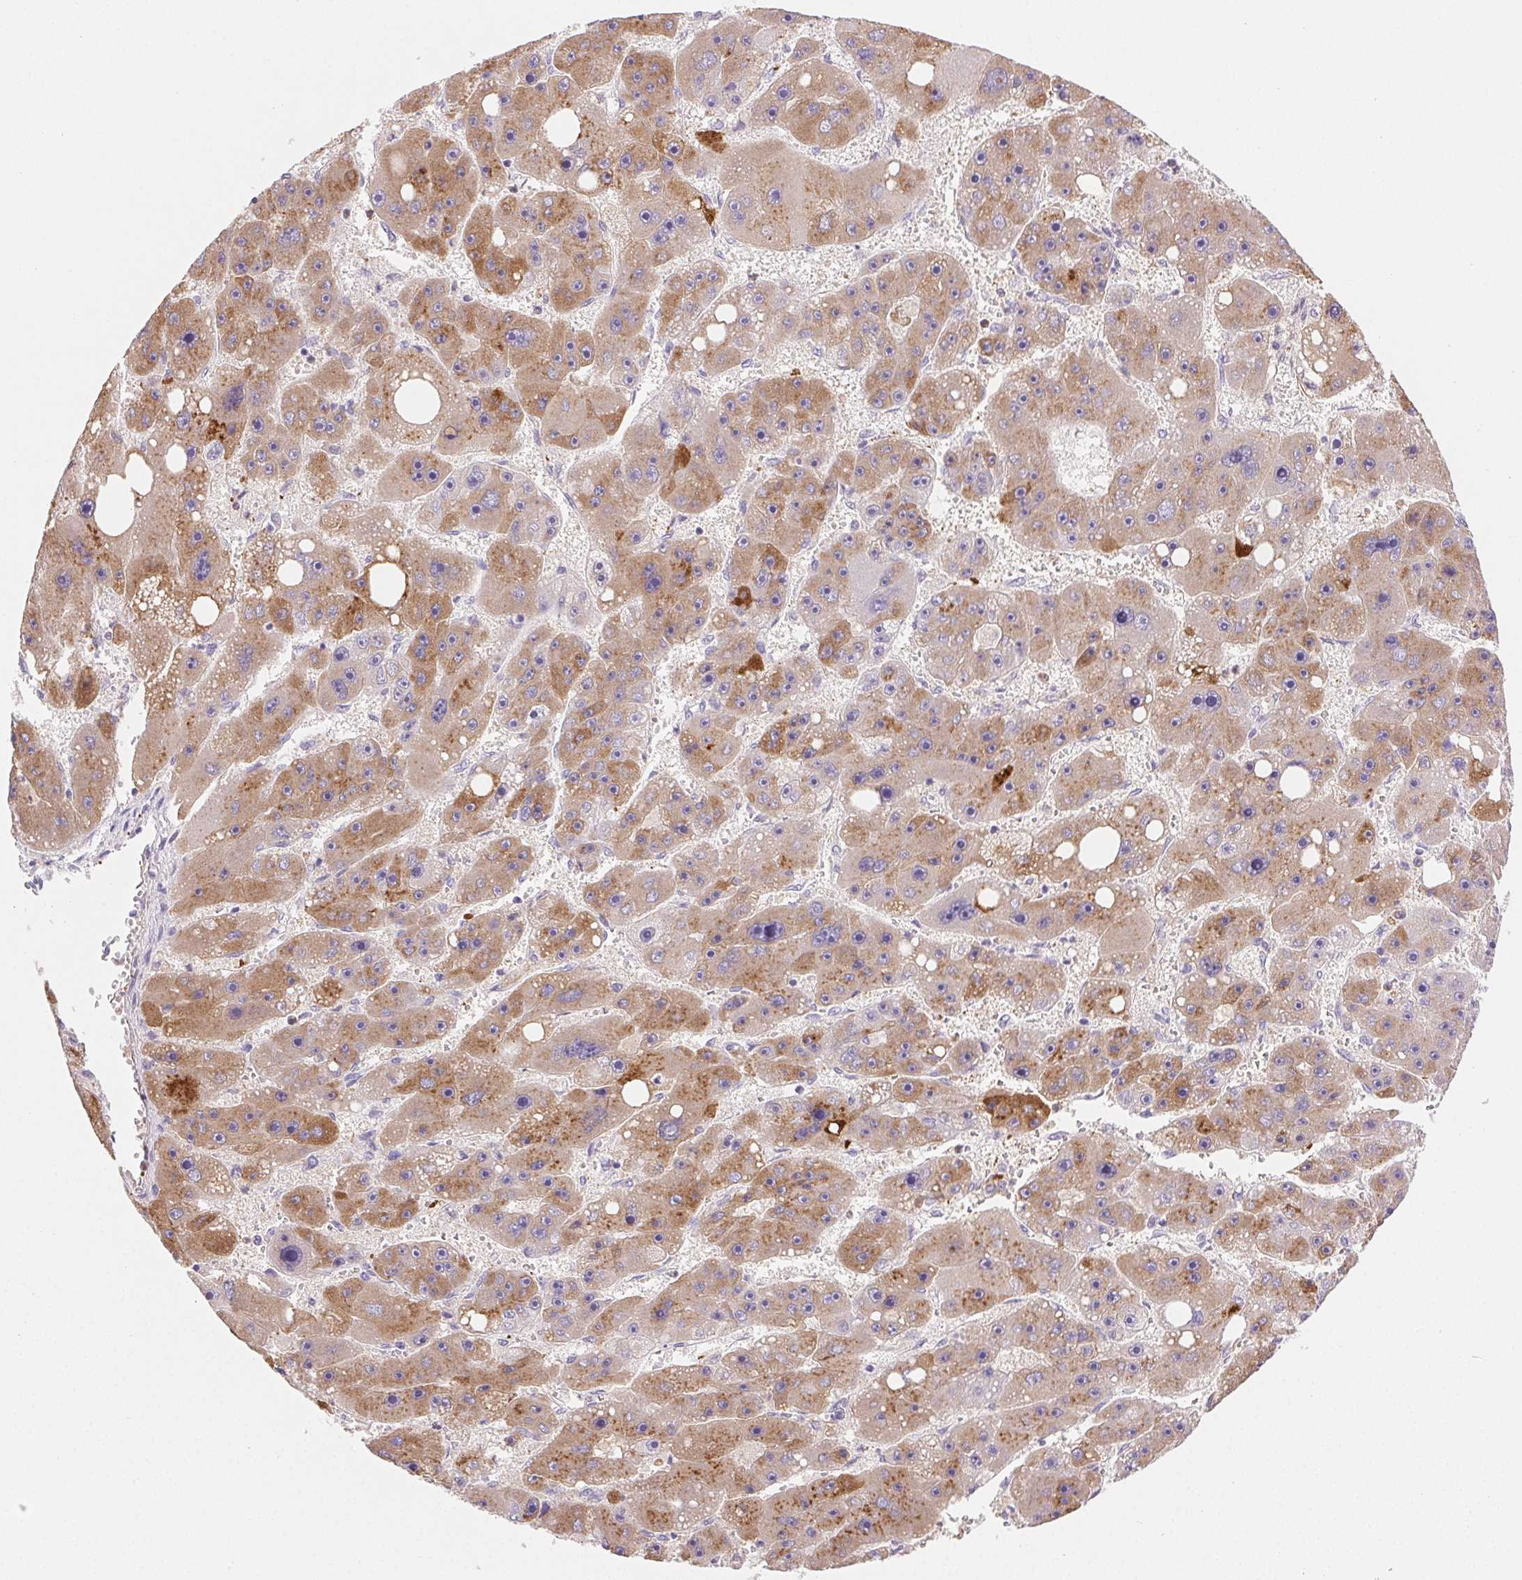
{"staining": {"intensity": "moderate", "quantity": ">75%", "location": "cytoplasmic/membranous"}, "tissue": "liver cancer", "cell_type": "Tumor cells", "image_type": "cancer", "snomed": [{"axis": "morphology", "description": "Carcinoma, Hepatocellular, NOS"}, {"axis": "topography", "description": "Liver"}], "caption": "This micrograph demonstrates liver hepatocellular carcinoma stained with IHC to label a protein in brown. The cytoplasmic/membranous of tumor cells show moderate positivity for the protein. Nuclei are counter-stained blue.", "gene": "FGA", "patient": {"sex": "female", "age": 61}}